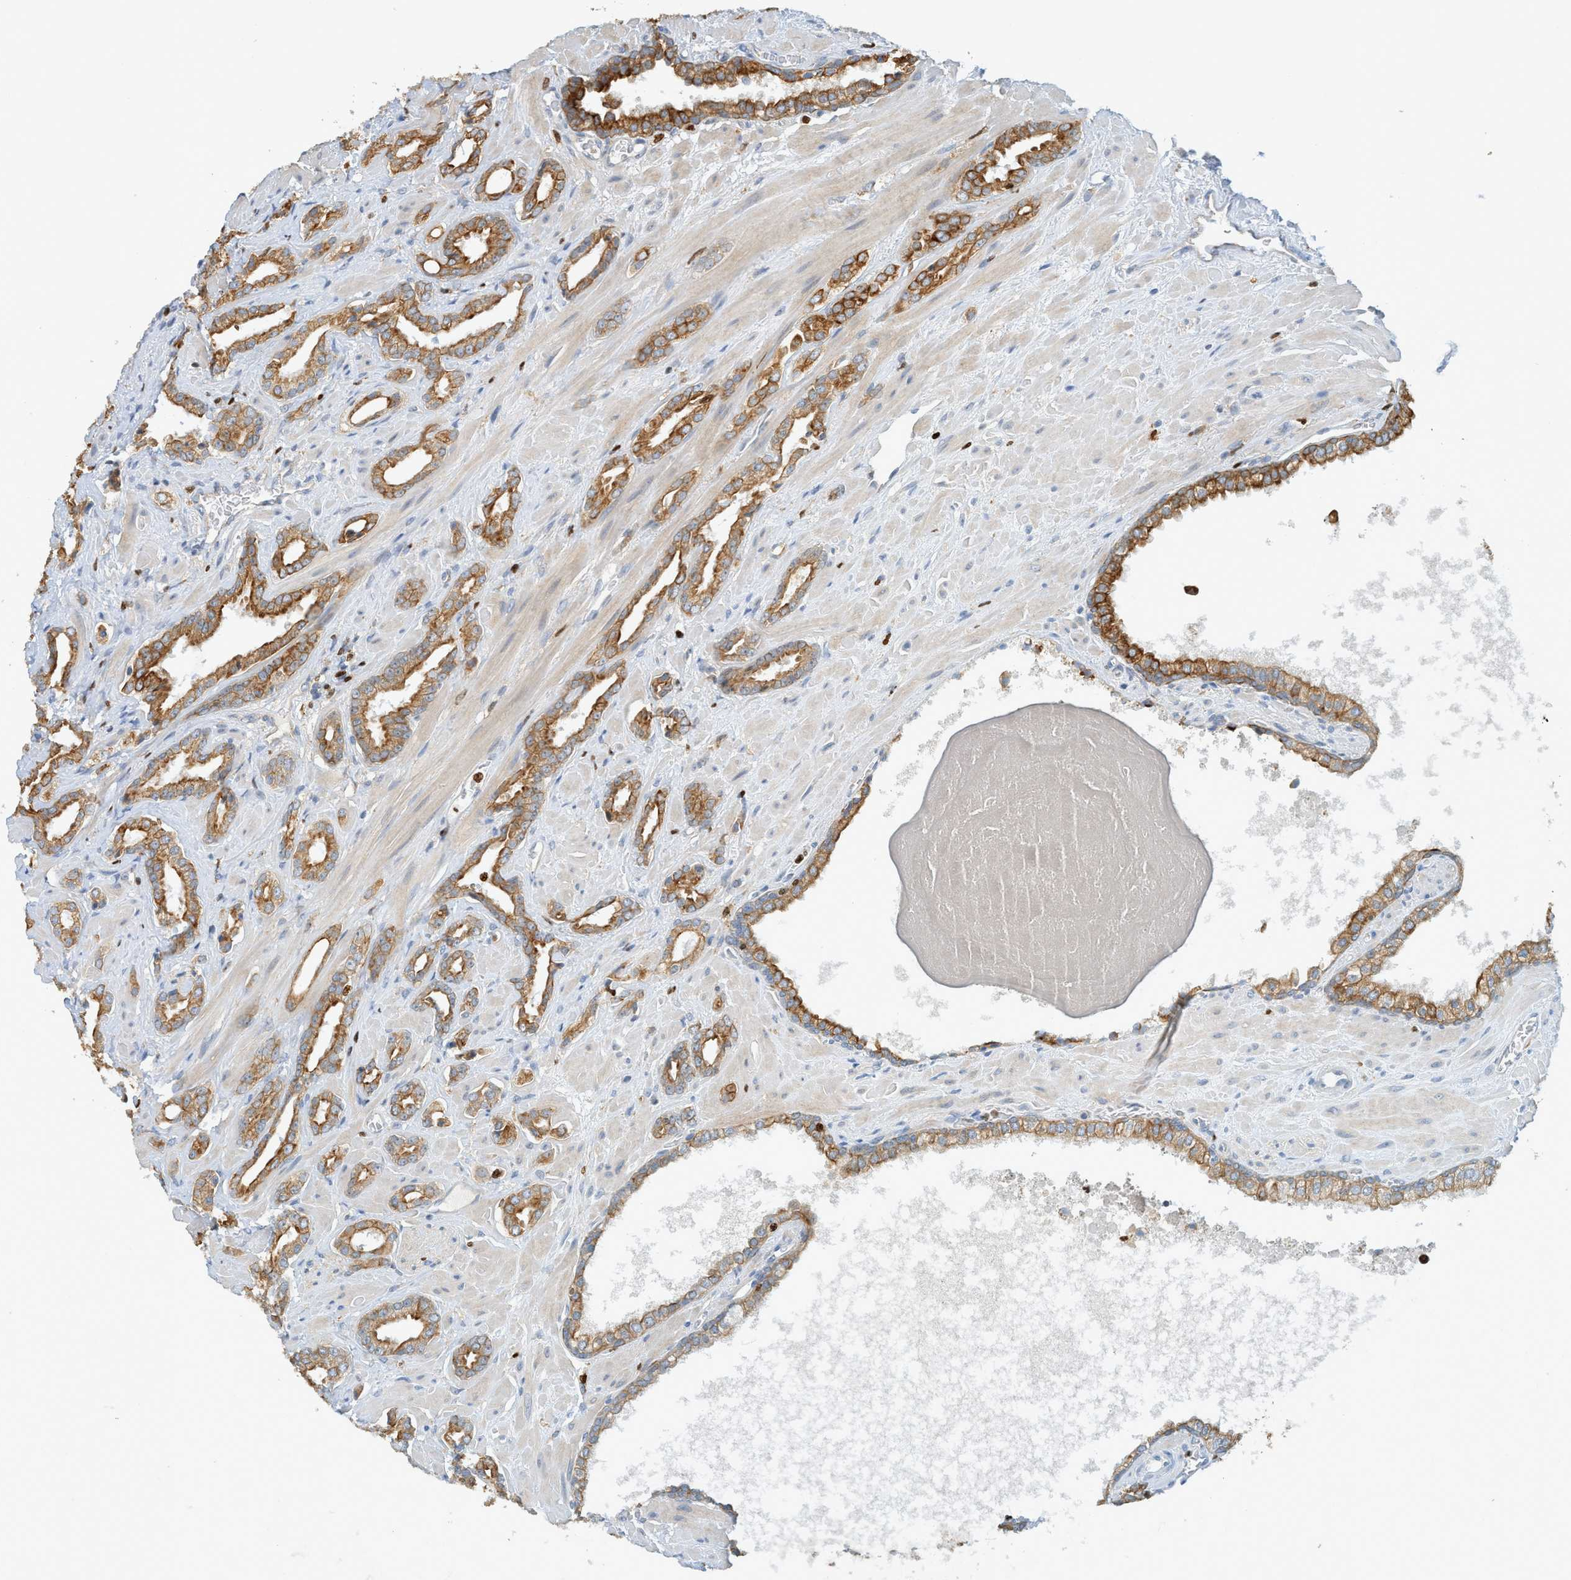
{"staining": {"intensity": "moderate", "quantity": ">75%", "location": "cytoplasmic/membranous"}, "tissue": "prostate cancer", "cell_type": "Tumor cells", "image_type": "cancer", "snomed": [{"axis": "morphology", "description": "Adenocarcinoma, High grade"}, {"axis": "topography", "description": "Prostate"}], "caption": "Prostate adenocarcinoma (high-grade) was stained to show a protein in brown. There is medium levels of moderate cytoplasmic/membranous expression in approximately >75% of tumor cells. Using DAB (brown) and hematoxylin (blue) stains, captured at high magnification using brightfield microscopy.", "gene": "SH3D19", "patient": {"sex": "male", "age": 64}}